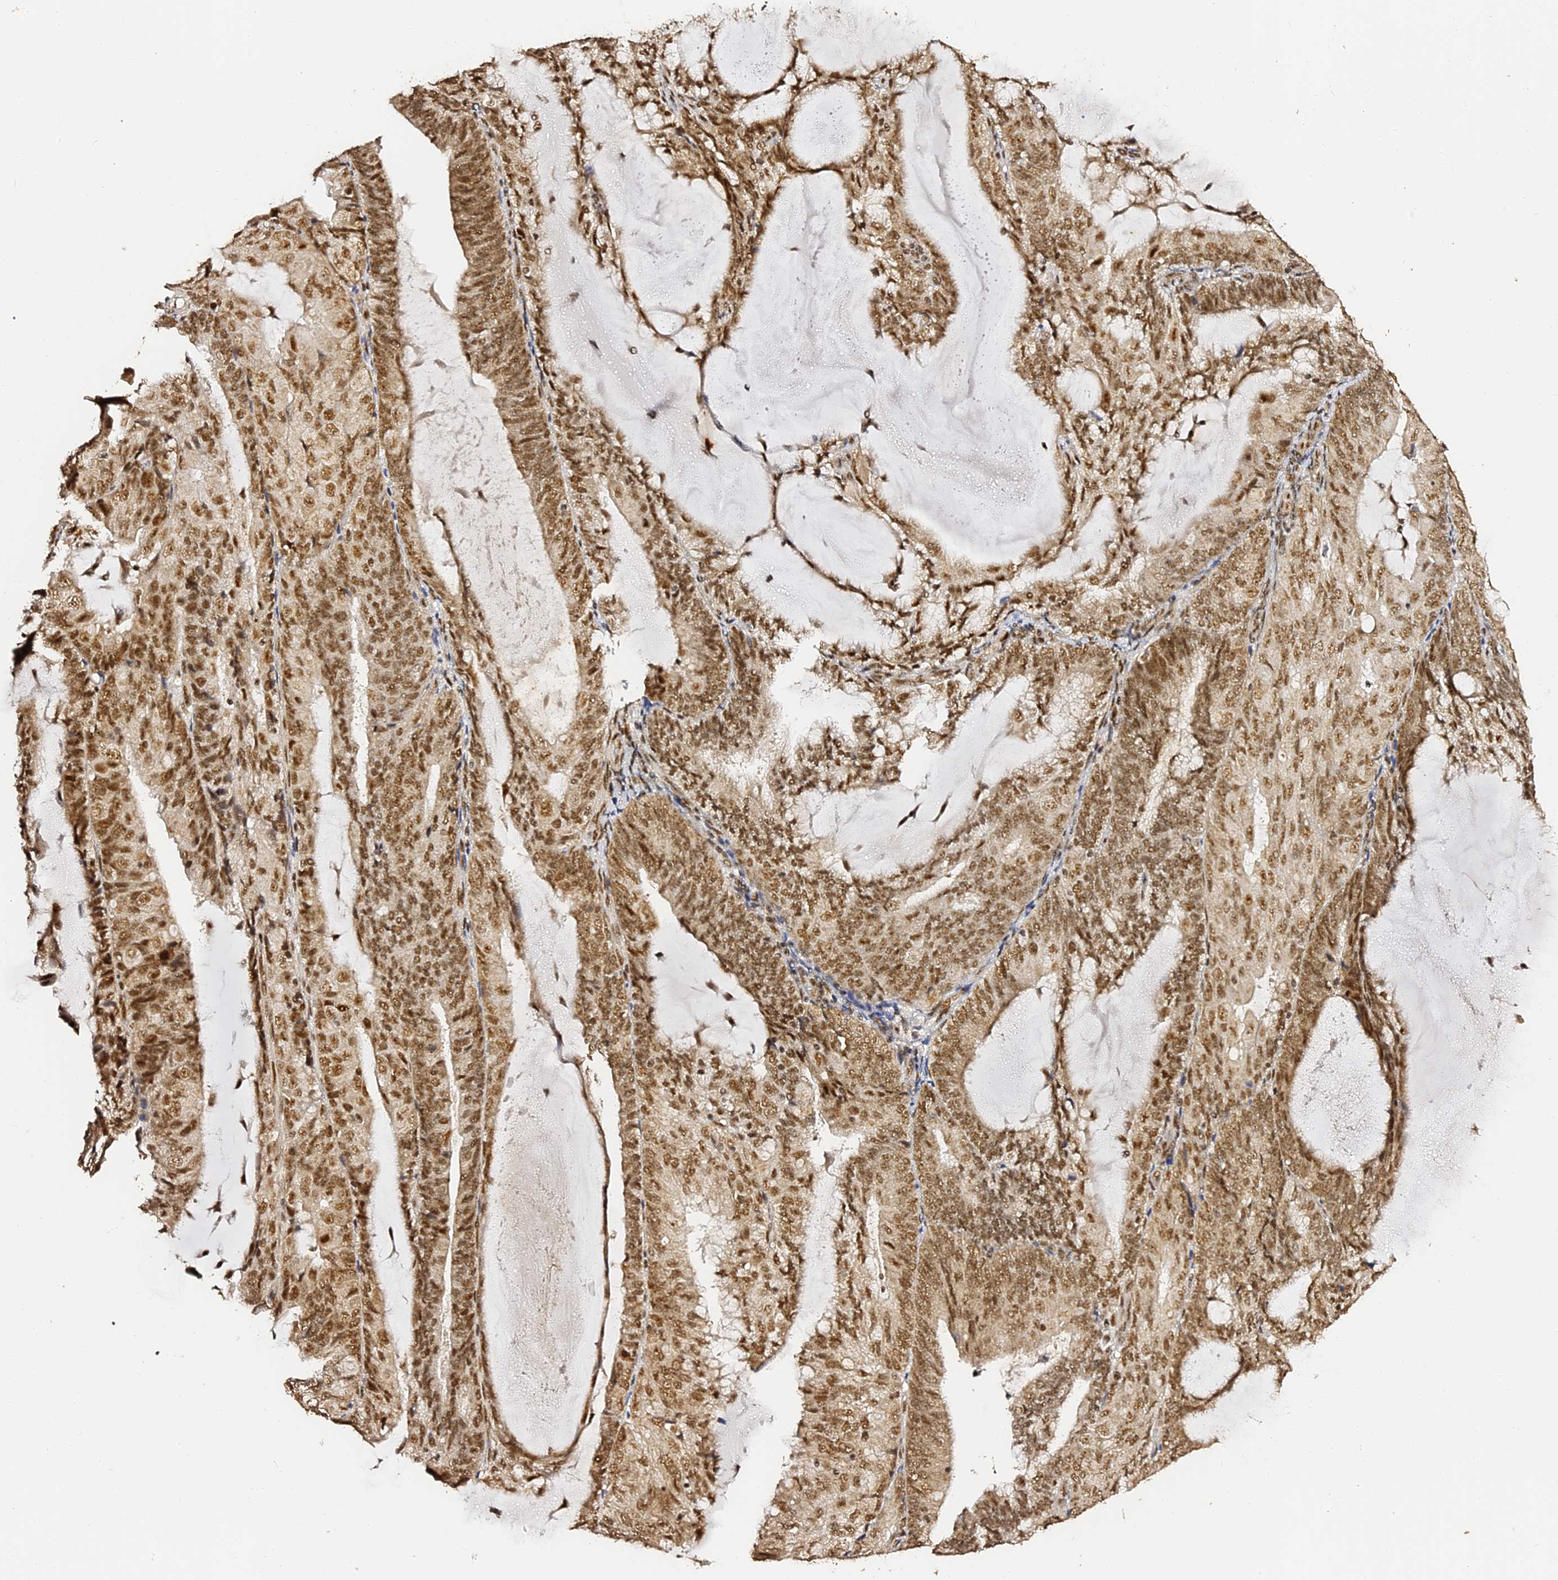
{"staining": {"intensity": "moderate", "quantity": ">75%", "location": "nuclear"}, "tissue": "endometrial cancer", "cell_type": "Tumor cells", "image_type": "cancer", "snomed": [{"axis": "morphology", "description": "Adenocarcinoma, NOS"}, {"axis": "topography", "description": "Endometrium"}], "caption": "High-magnification brightfield microscopy of adenocarcinoma (endometrial) stained with DAB (3,3'-diaminobenzidine) (brown) and counterstained with hematoxylin (blue). tumor cells exhibit moderate nuclear expression is identified in approximately>75% of cells.", "gene": "MCRS1", "patient": {"sex": "female", "age": 81}}